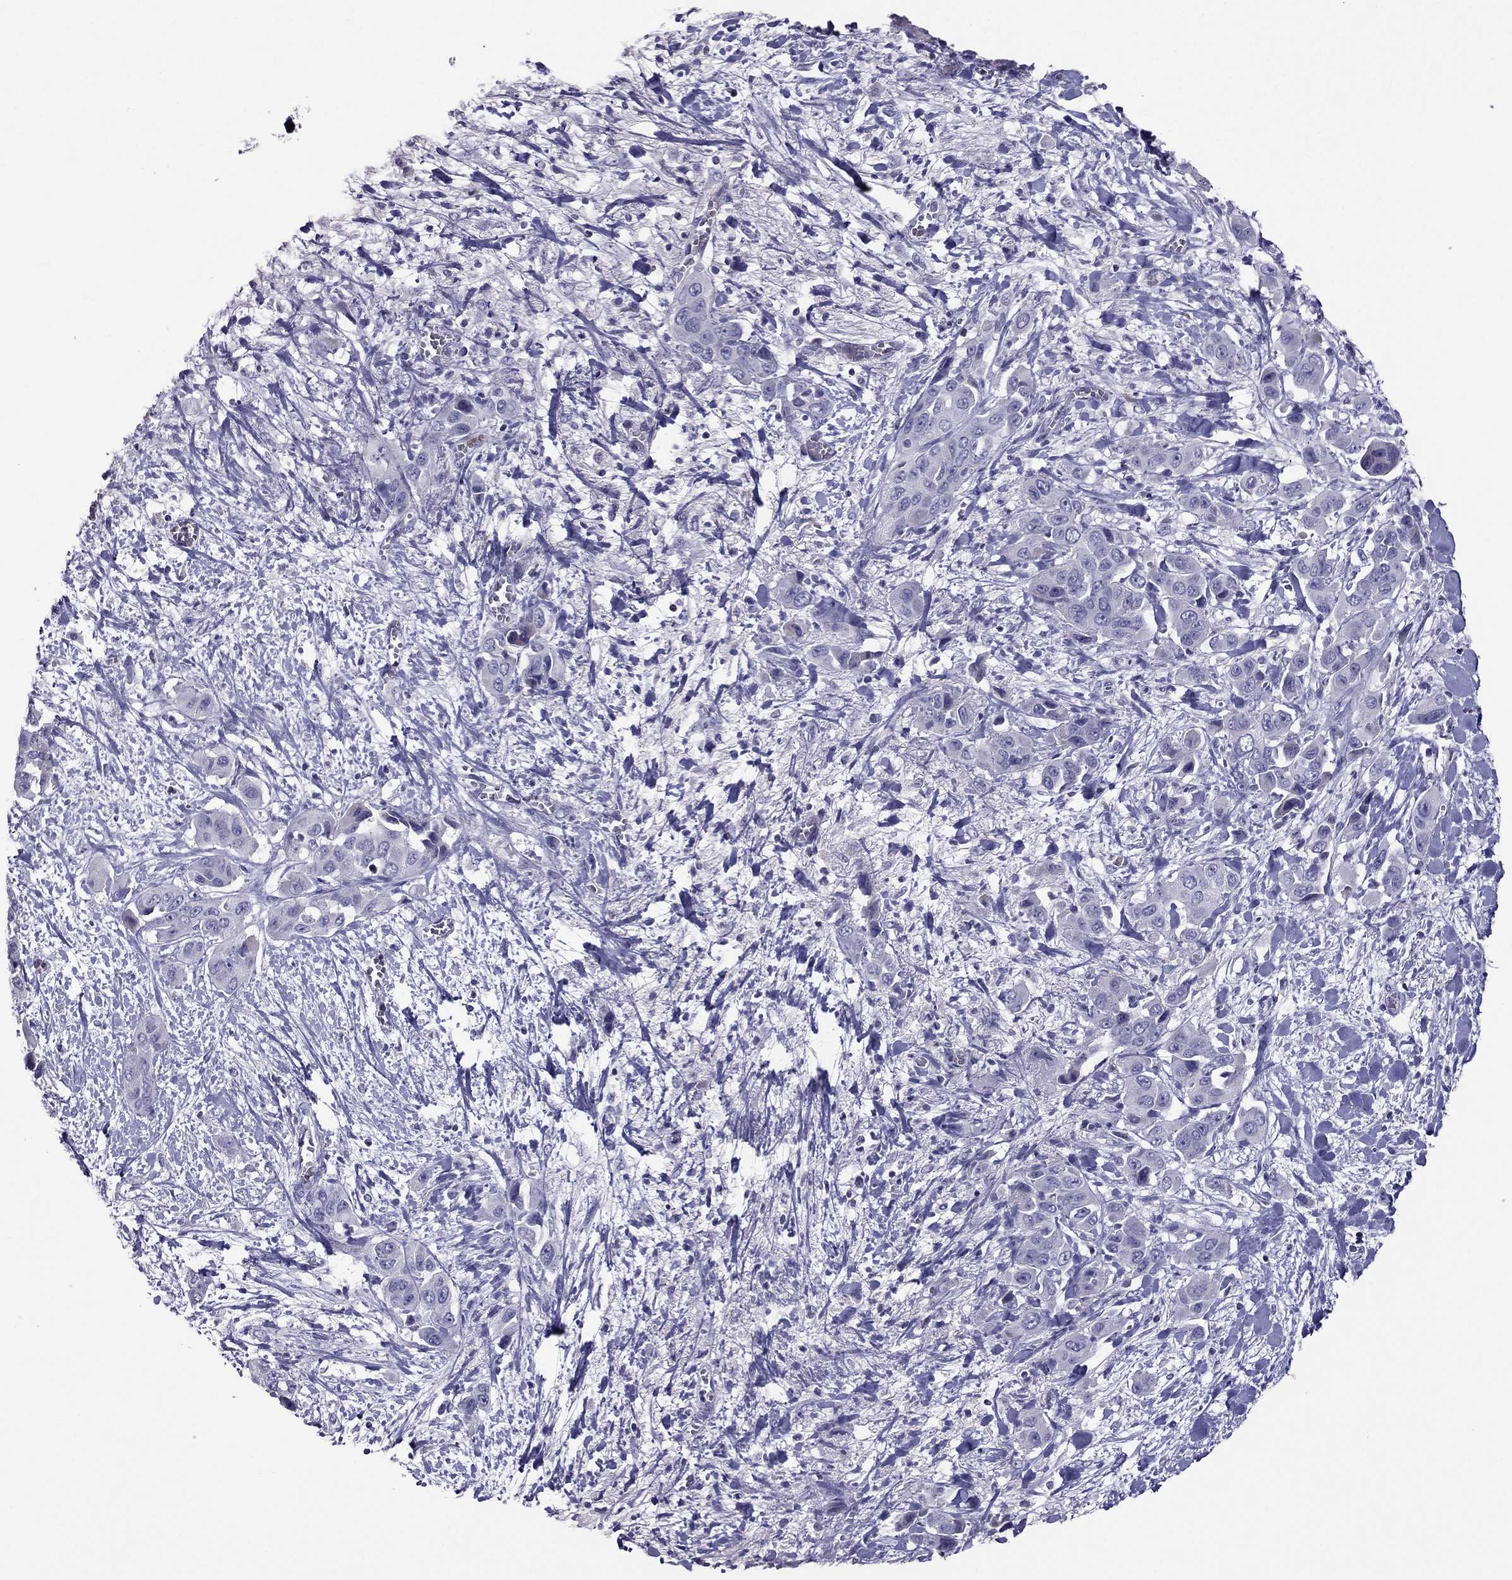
{"staining": {"intensity": "negative", "quantity": "none", "location": "none"}, "tissue": "liver cancer", "cell_type": "Tumor cells", "image_type": "cancer", "snomed": [{"axis": "morphology", "description": "Cholangiocarcinoma"}, {"axis": "topography", "description": "Liver"}], "caption": "High magnification brightfield microscopy of cholangiocarcinoma (liver) stained with DAB (3,3'-diaminobenzidine) (brown) and counterstained with hematoxylin (blue): tumor cells show no significant staining. The staining was performed using DAB to visualize the protein expression in brown, while the nuclei were stained in blue with hematoxylin (Magnification: 20x).", "gene": "RGS8", "patient": {"sex": "female", "age": 52}}